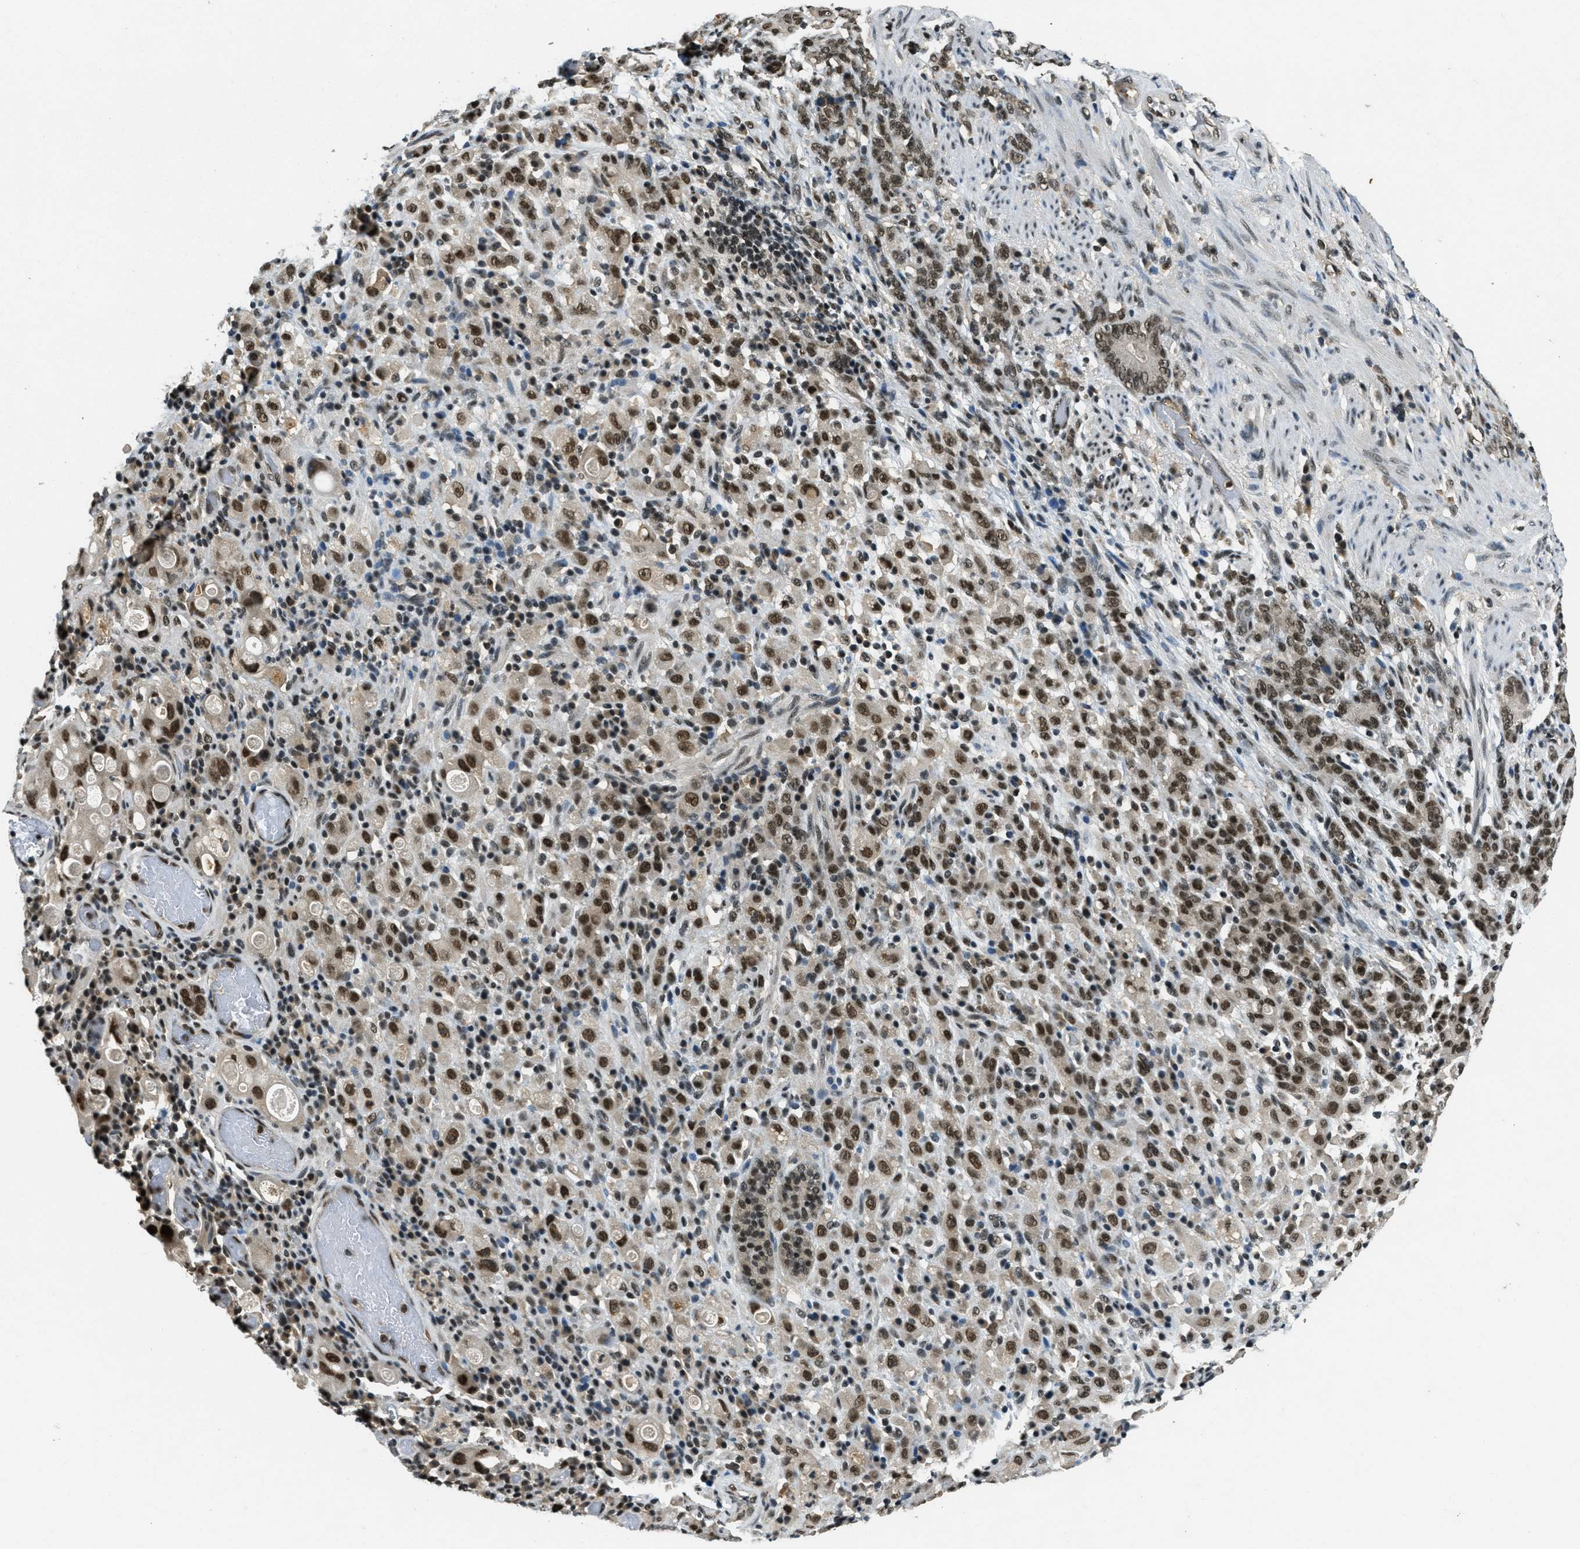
{"staining": {"intensity": "strong", "quantity": ">75%", "location": "nuclear"}, "tissue": "stomach cancer", "cell_type": "Tumor cells", "image_type": "cancer", "snomed": [{"axis": "morphology", "description": "Adenocarcinoma, NOS"}, {"axis": "topography", "description": "Stomach, lower"}], "caption": "Stomach cancer (adenocarcinoma) tissue shows strong nuclear positivity in about >75% of tumor cells, visualized by immunohistochemistry. Using DAB (brown) and hematoxylin (blue) stains, captured at high magnification using brightfield microscopy.", "gene": "ZNF148", "patient": {"sex": "male", "age": 88}}